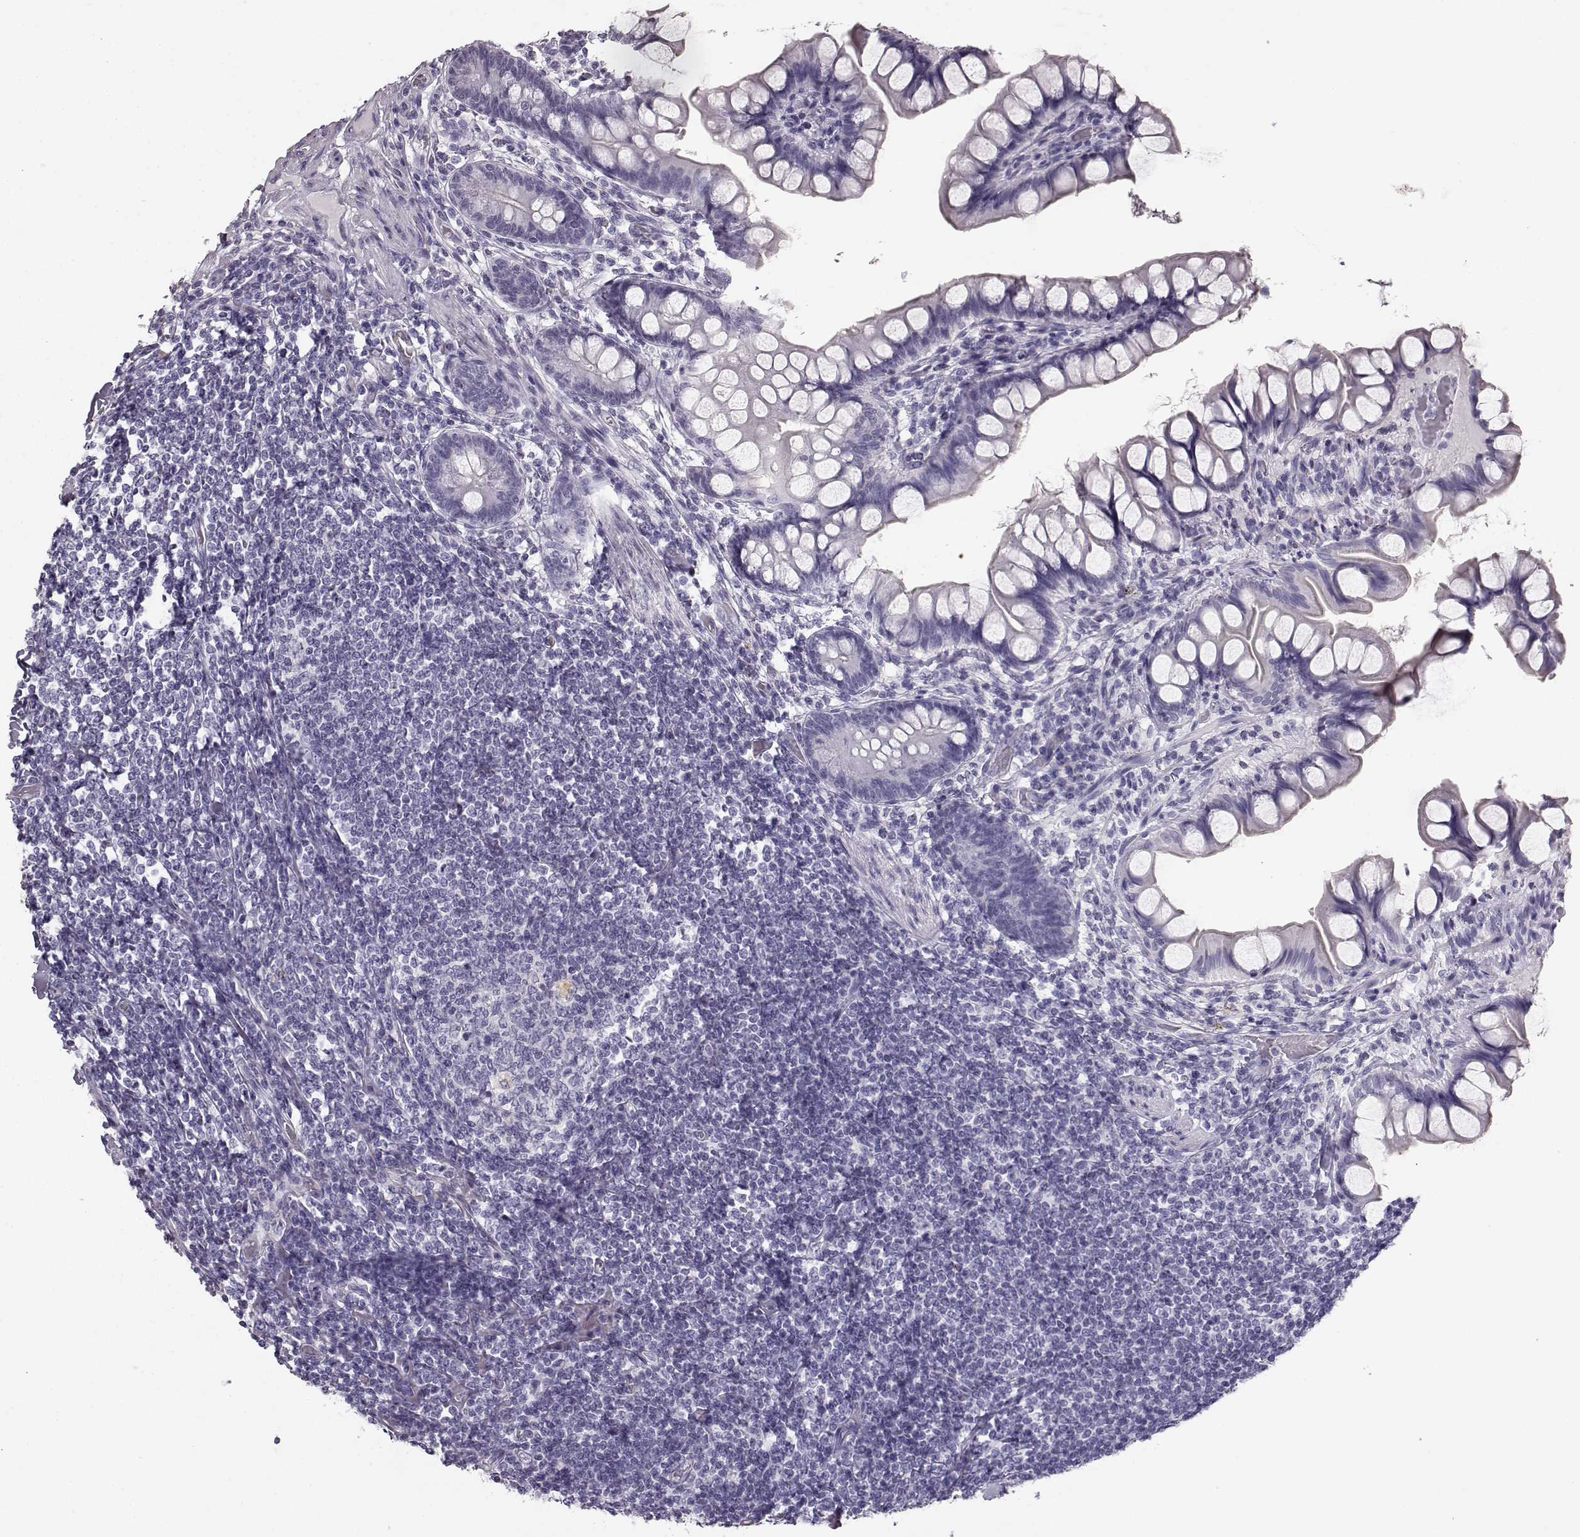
{"staining": {"intensity": "negative", "quantity": "none", "location": "none"}, "tissue": "small intestine", "cell_type": "Glandular cells", "image_type": "normal", "snomed": [{"axis": "morphology", "description": "Normal tissue, NOS"}, {"axis": "topography", "description": "Small intestine"}], "caption": "Immunohistochemistry of normal human small intestine shows no positivity in glandular cells.", "gene": "BFSP2", "patient": {"sex": "male", "age": 70}}